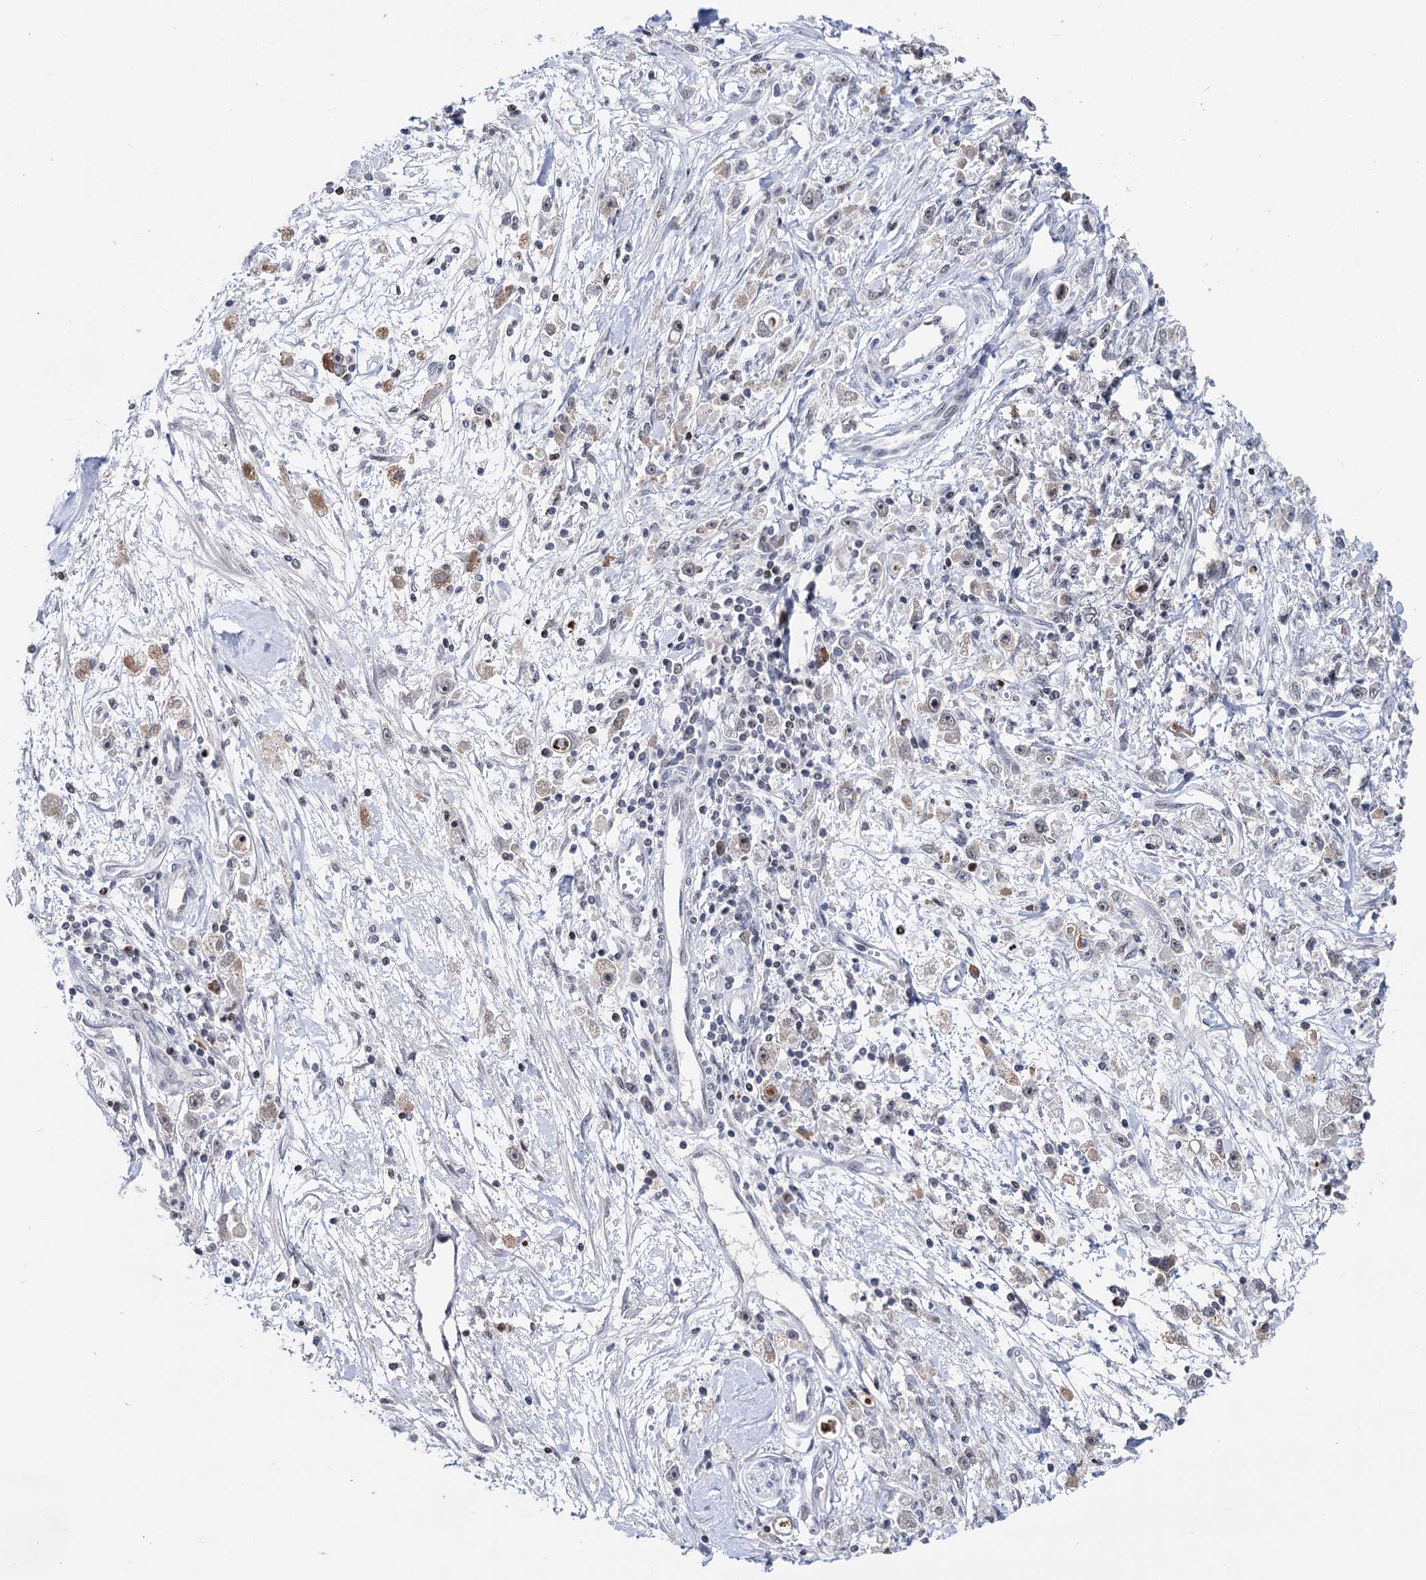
{"staining": {"intensity": "weak", "quantity": "<25%", "location": "nuclear"}, "tissue": "stomach cancer", "cell_type": "Tumor cells", "image_type": "cancer", "snomed": [{"axis": "morphology", "description": "Adenocarcinoma, NOS"}, {"axis": "topography", "description": "Stomach"}], "caption": "Immunohistochemical staining of human stomach adenocarcinoma exhibits no significant expression in tumor cells.", "gene": "ZCCHC10", "patient": {"sex": "female", "age": 59}}